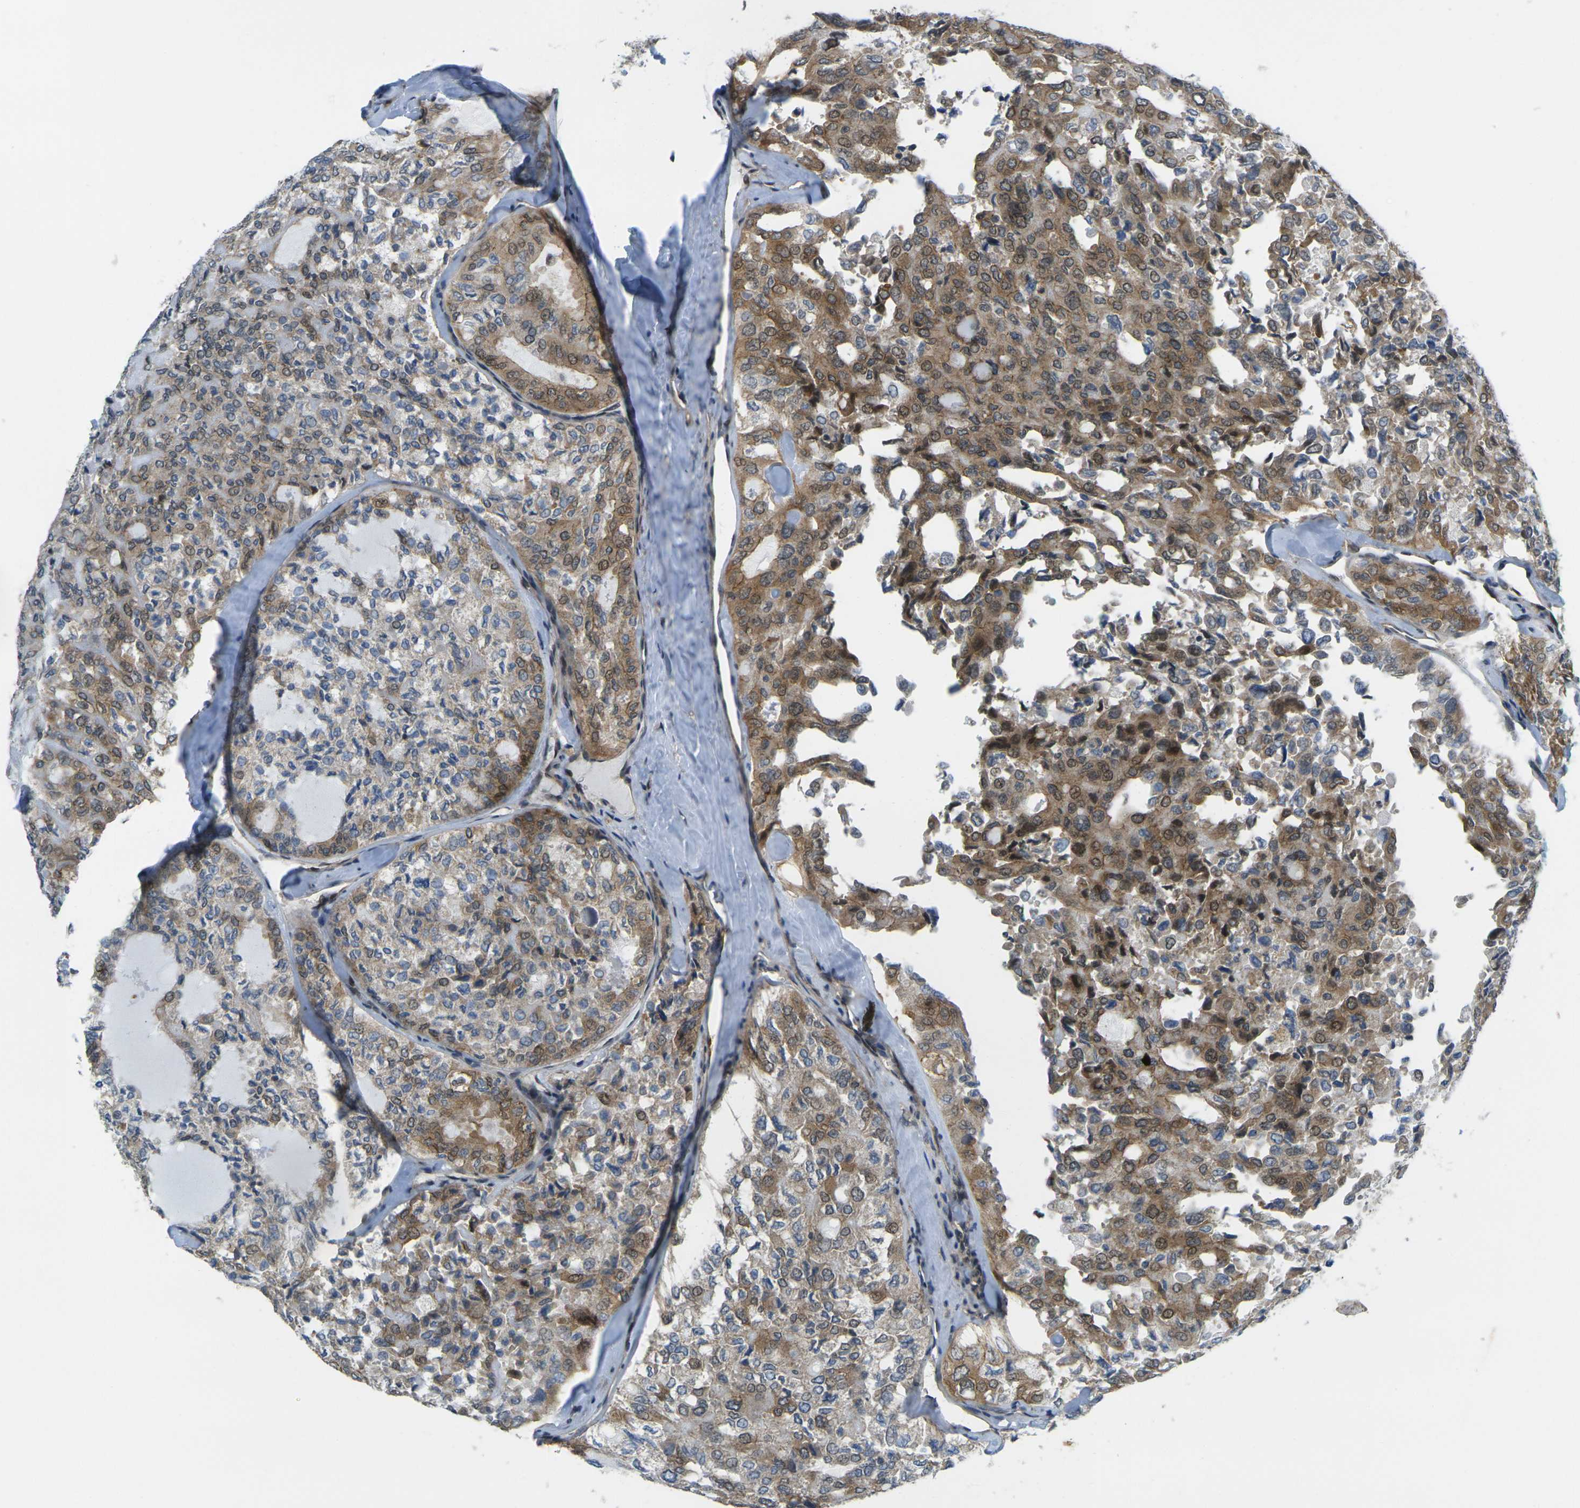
{"staining": {"intensity": "moderate", "quantity": ">75%", "location": "cytoplasmic/membranous,nuclear"}, "tissue": "thyroid cancer", "cell_type": "Tumor cells", "image_type": "cancer", "snomed": [{"axis": "morphology", "description": "Follicular adenoma carcinoma, NOS"}, {"axis": "topography", "description": "Thyroid gland"}], "caption": "This histopathology image reveals follicular adenoma carcinoma (thyroid) stained with IHC to label a protein in brown. The cytoplasmic/membranous and nuclear of tumor cells show moderate positivity for the protein. Nuclei are counter-stained blue.", "gene": "KCTD10", "patient": {"sex": "male", "age": 75}}